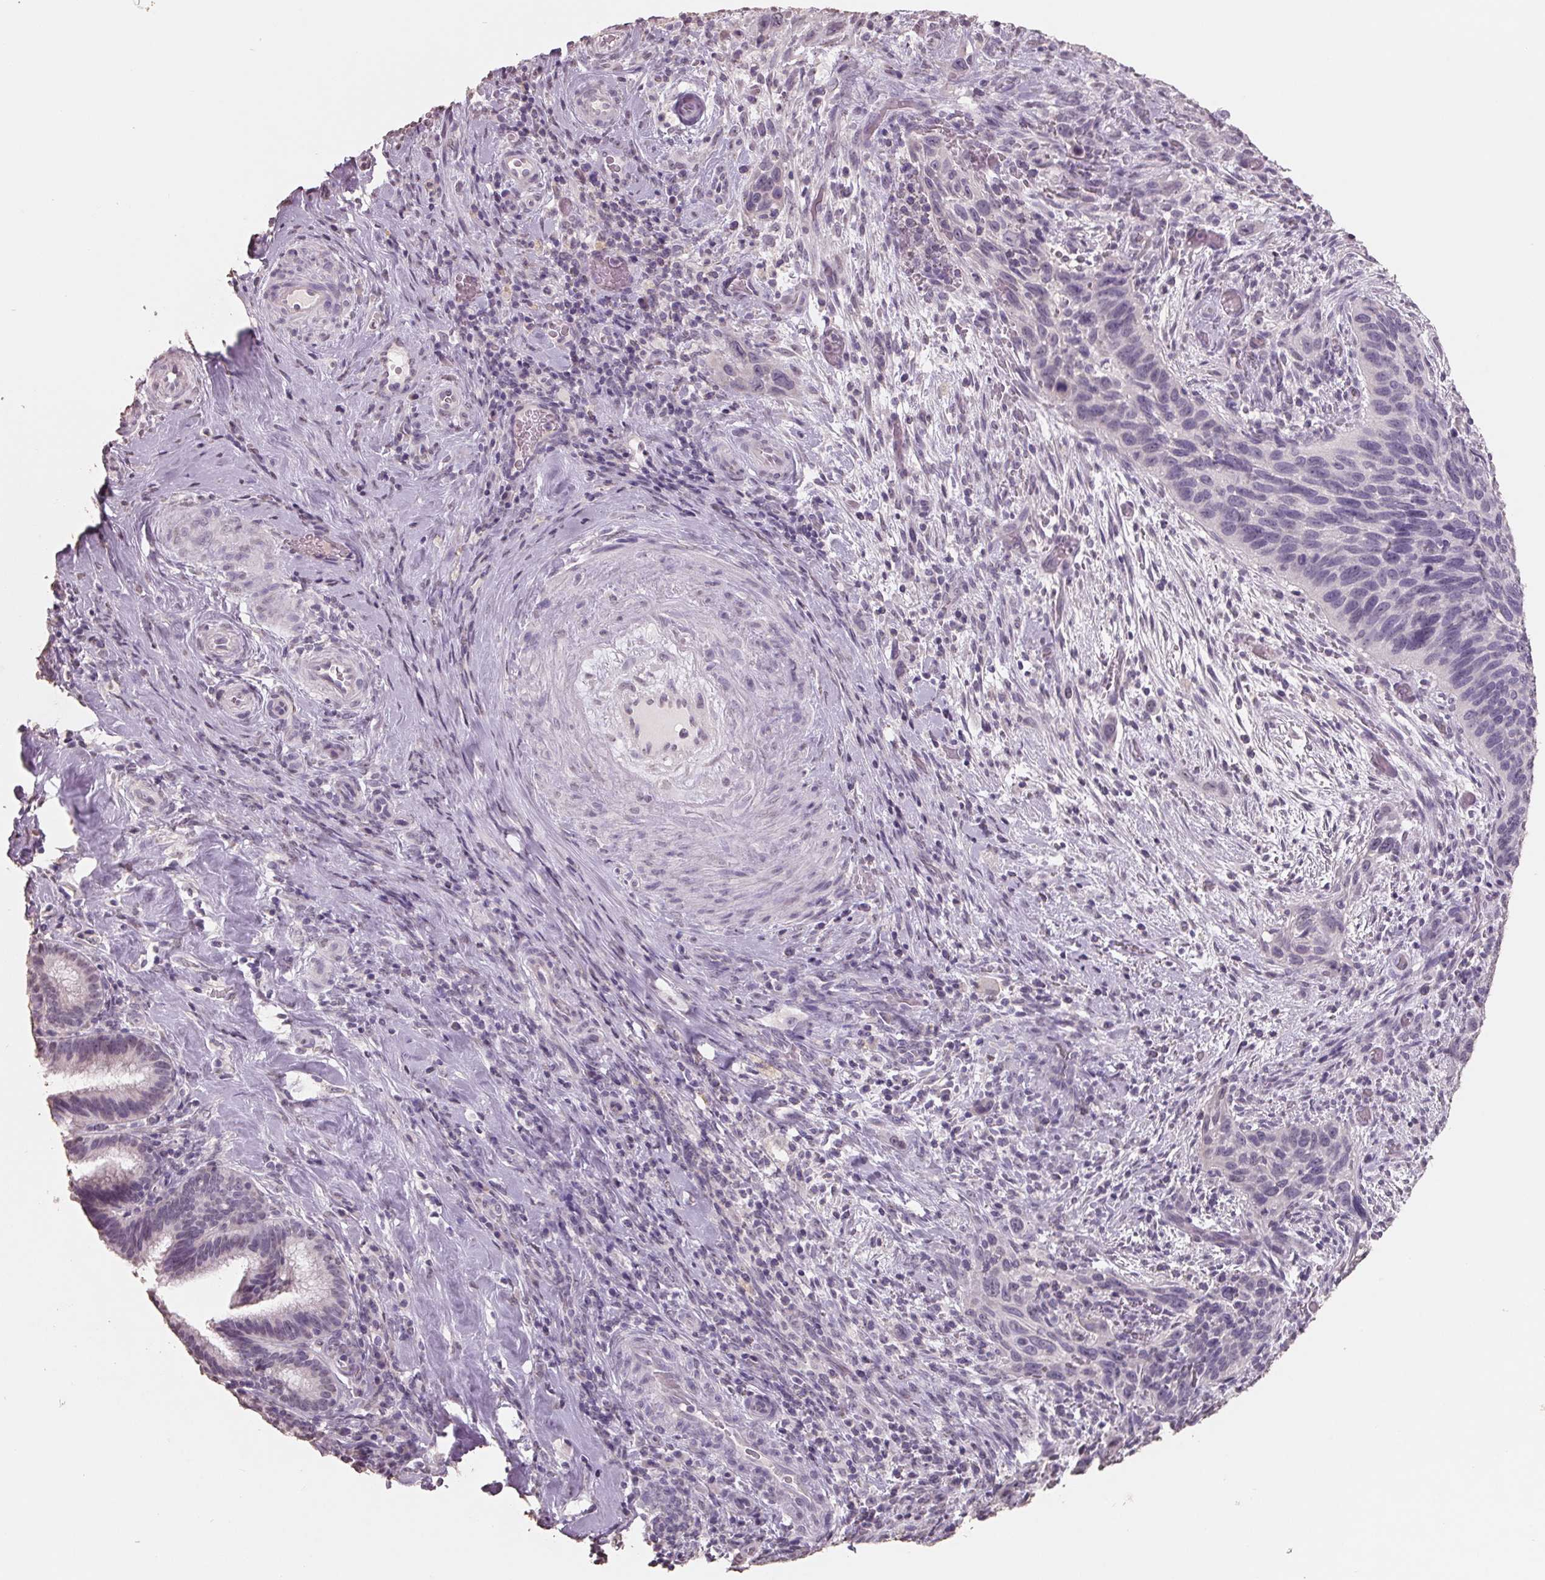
{"staining": {"intensity": "negative", "quantity": "none", "location": "none"}, "tissue": "cervical cancer", "cell_type": "Tumor cells", "image_type": "cancer", "snomed": [{"axis": "morphology", "description": "Squamous cell carcinoma, NOS"}, {"axis": "topography", "description": "Cervix"}], "caption": "Immunohistochemistry (IHC) of cervical cancer exhibits no staining in tumor cells.", "gene": "FTCD", "patient": {"sex": "female", "age": 51}}